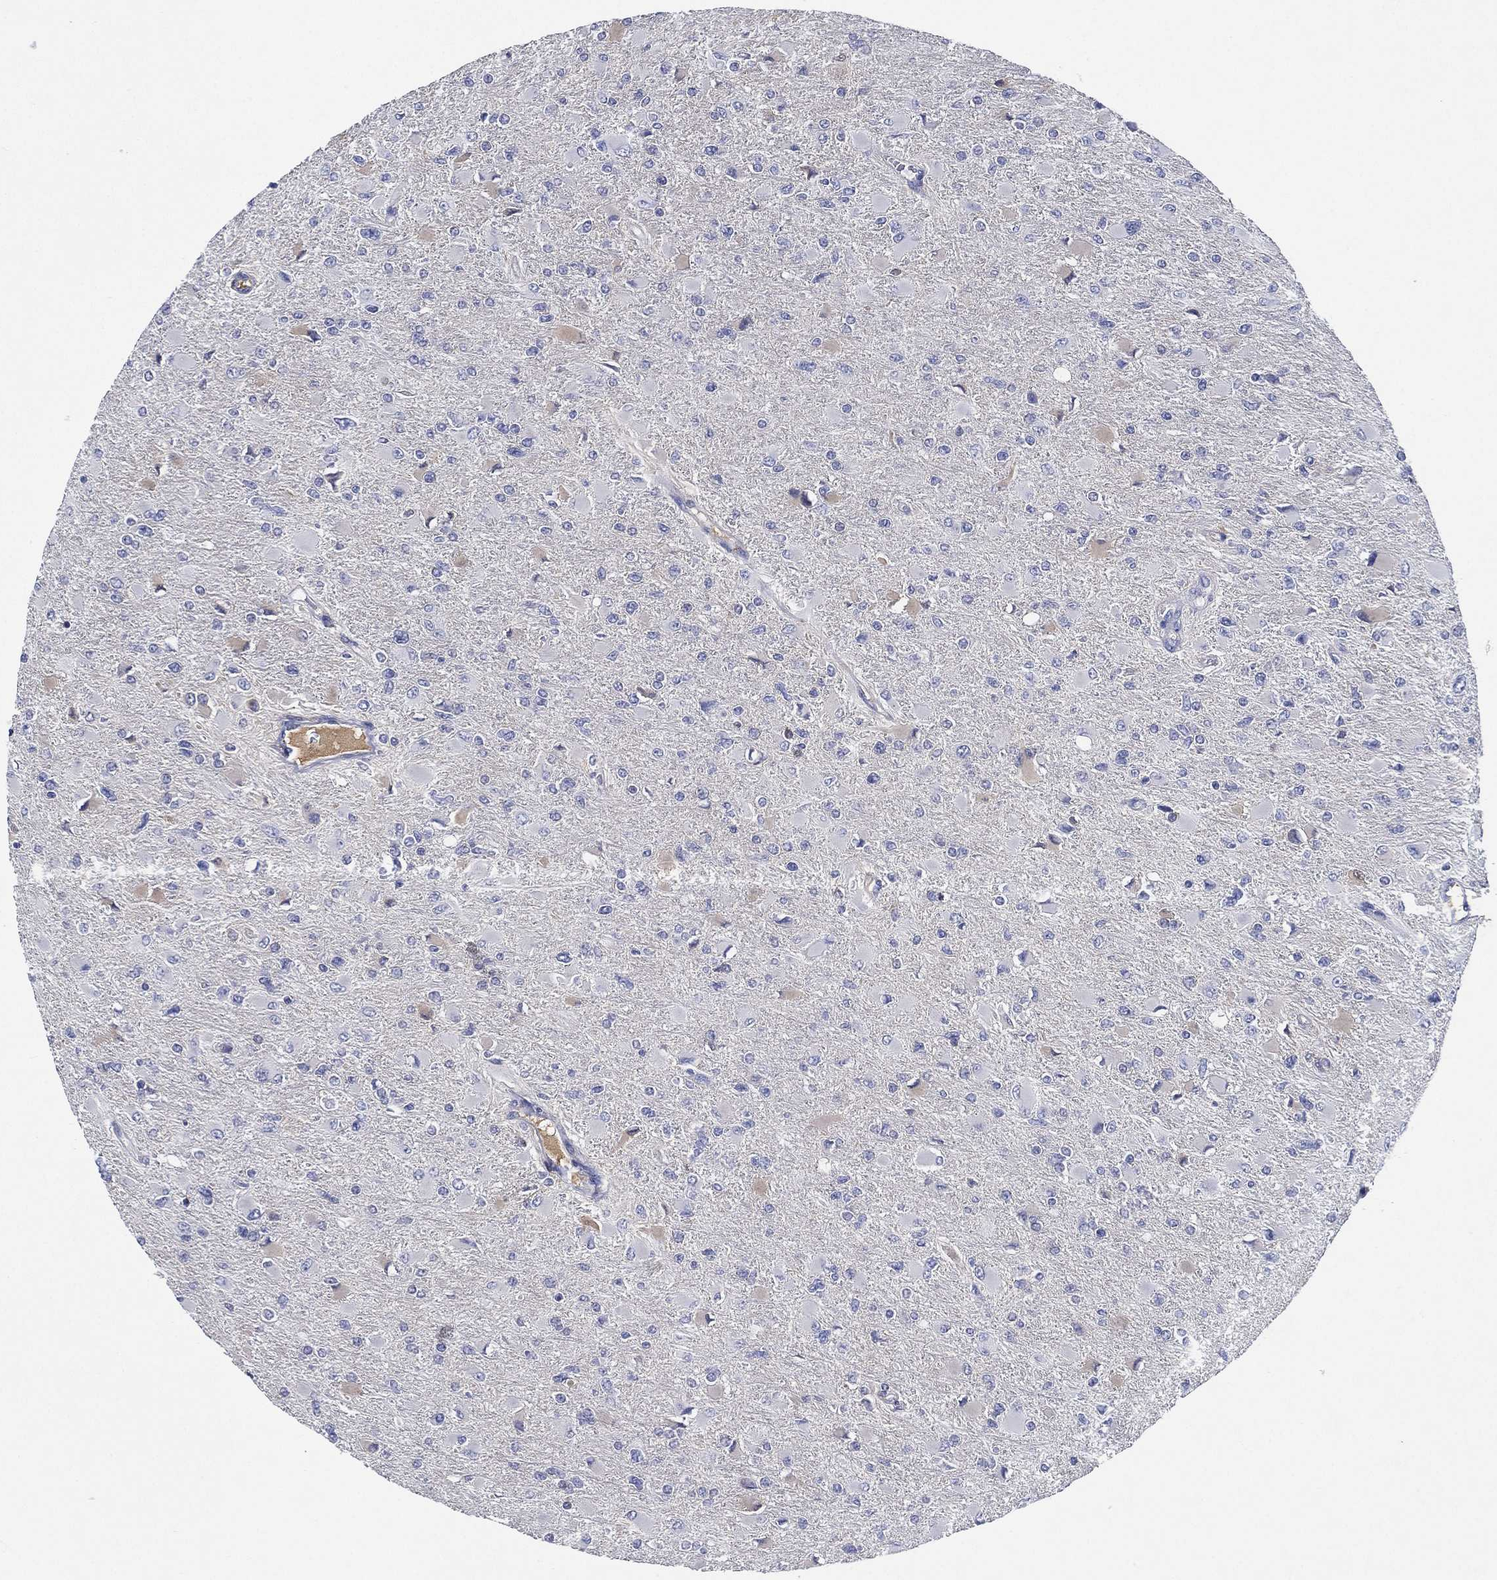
{"staining": {"intensity": "negative", "quantity": "none", "location": "none"}, "tissue": "glioma", "cell_type": "Tumor cells", "image_type": "cancer", "snomed": [{"axis": "morphology", "description": "Glioma, malignant, High grade"}, {"axis": "topography", "description": "Cerebral cortex"}], "caption": "This is an IHC image of glioma. There is no staining in tumor cells.", "gene": "TMPRSS11D", "patient": {"sex": "female", "age": 36}}